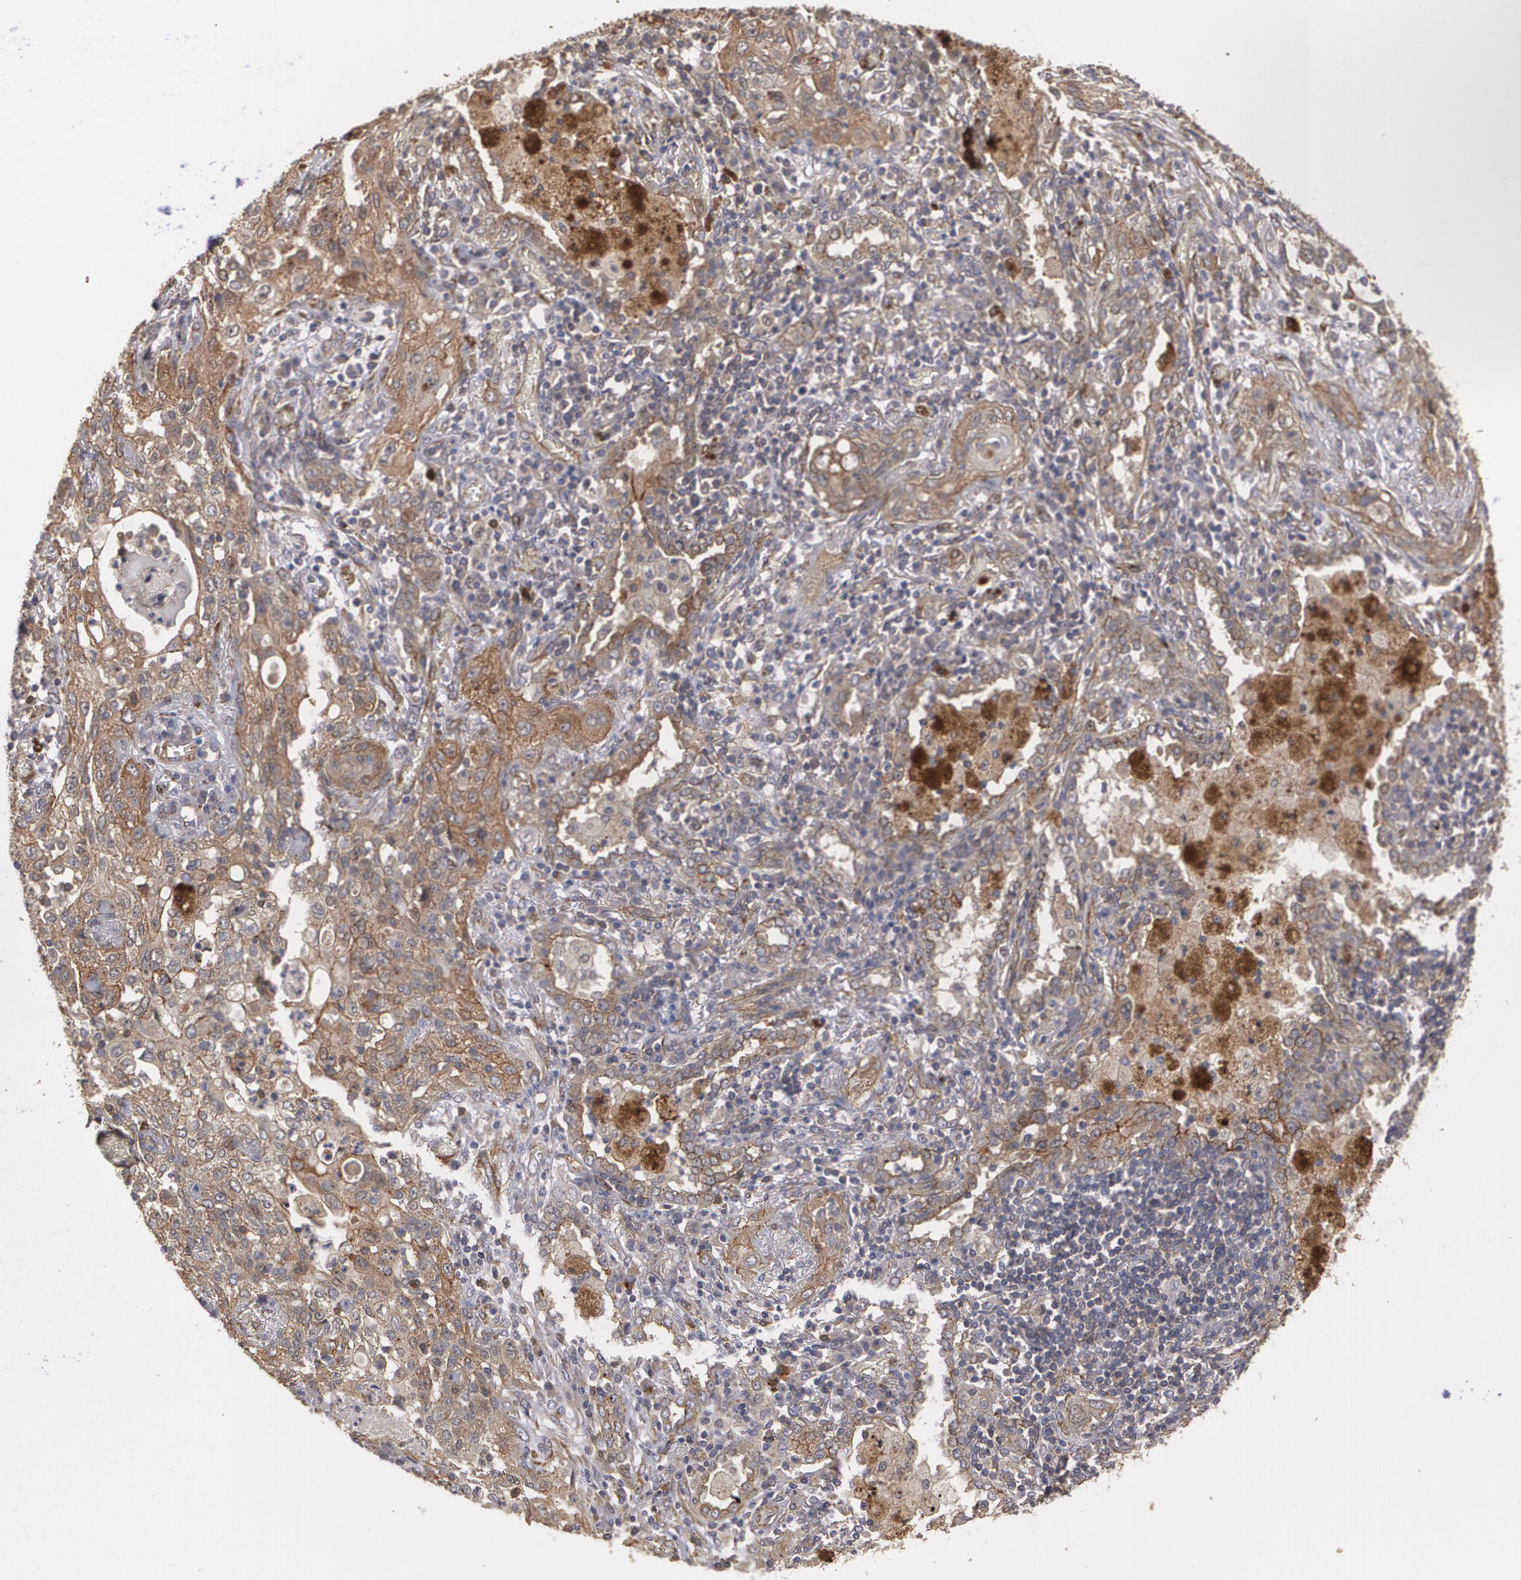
{"staining": {"intensity": "moderate", "quantity": ">75%", "location": "cytoplasmic/membranous"}, "tissue": "lung cancer", "cell_type": "Tumor cells", "image_type": "cancer", "snomed": [{"axis": "morphology", "description": "Squamous cell carcinoma, NOS"}, {"axis": "topography", "description": "Lung"}], "caption": "This photomicrograph demonstrates lung cancer stained with IHC to label a protein in brown. The cytoplasmic/membranous of tumor cells show moderate positivity for the protein. Nuclei are counter-stained blue.", "gene": "TJP1", "patient": {"sex": "female", "age": 47}}